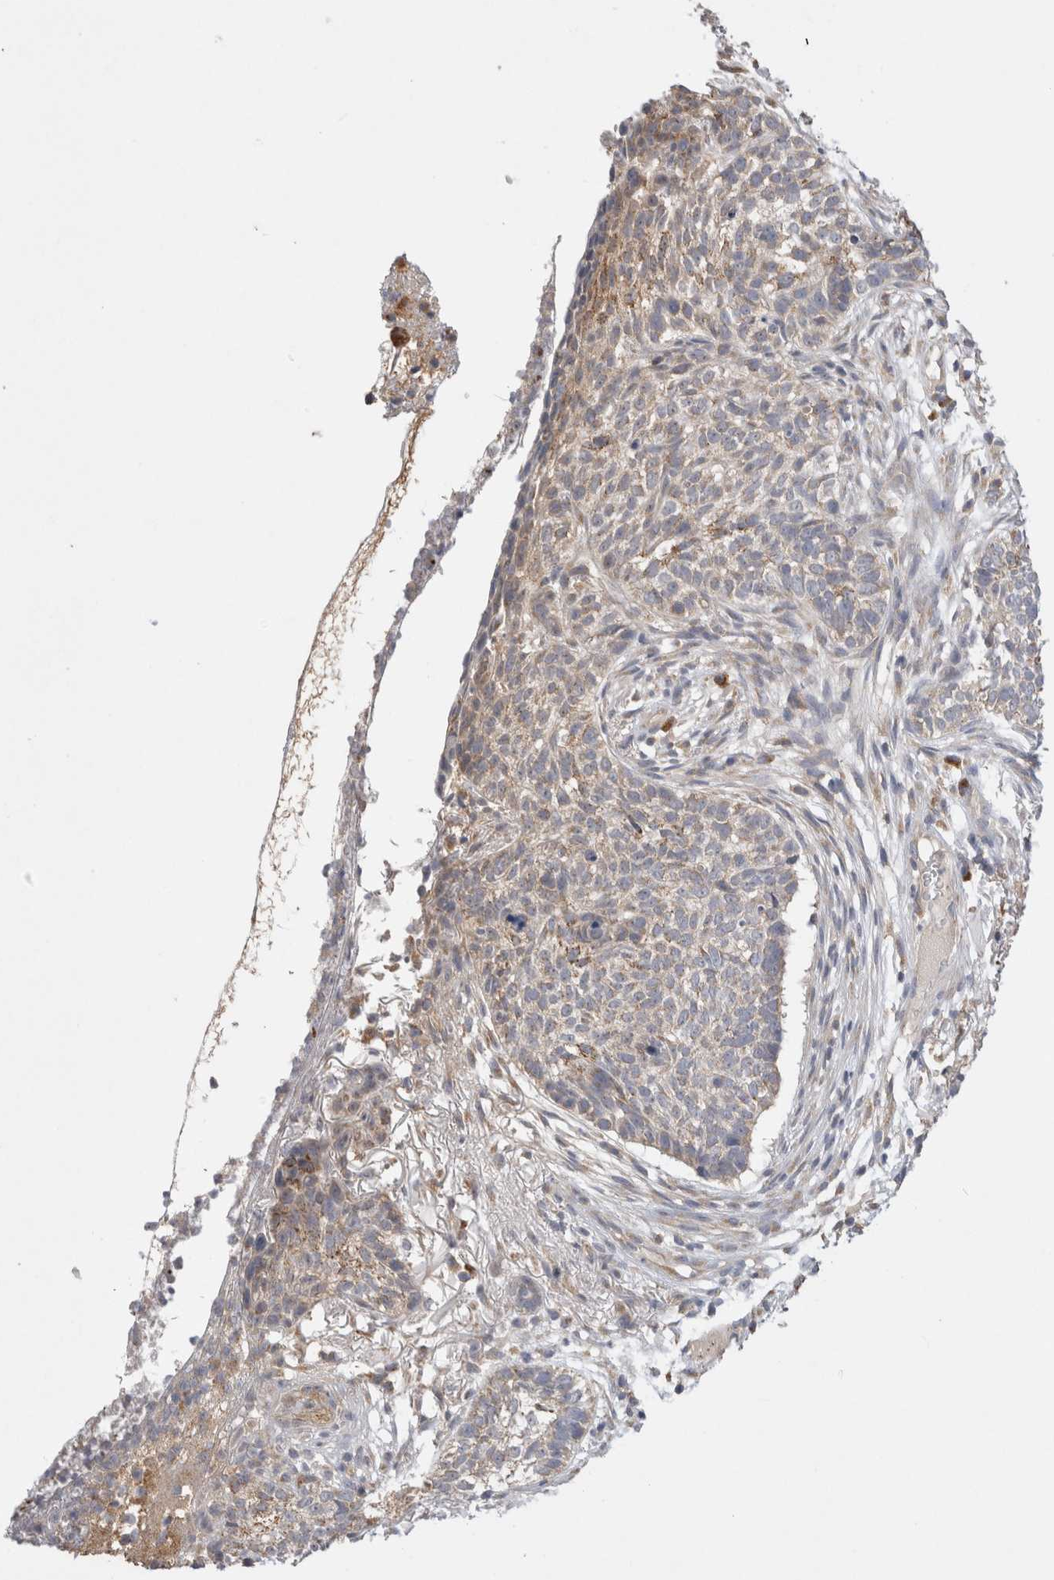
{"staining": {"intensity": "weak", "quantity": "25%-75%", "location": "cytoplasmic/membranous"}, "tissue": "skin cancer", "cell_type": "Tumor cells", "image_type": "cancer", "snomed": [{"axis": "morphology", "description": "Basal cell carcinoma"}, {"axis": "topography", "description": "Skin"}], "caption": "The micrograph displays immunohistochemical staining of skin cancer. There is weak cytoplasmic/membranous positivity is seen in about 25%-75% of tumor cells. Nuclei are stained in blue.", "gene": "GAS1", "patient": {"sex": "male", "age": 85}}